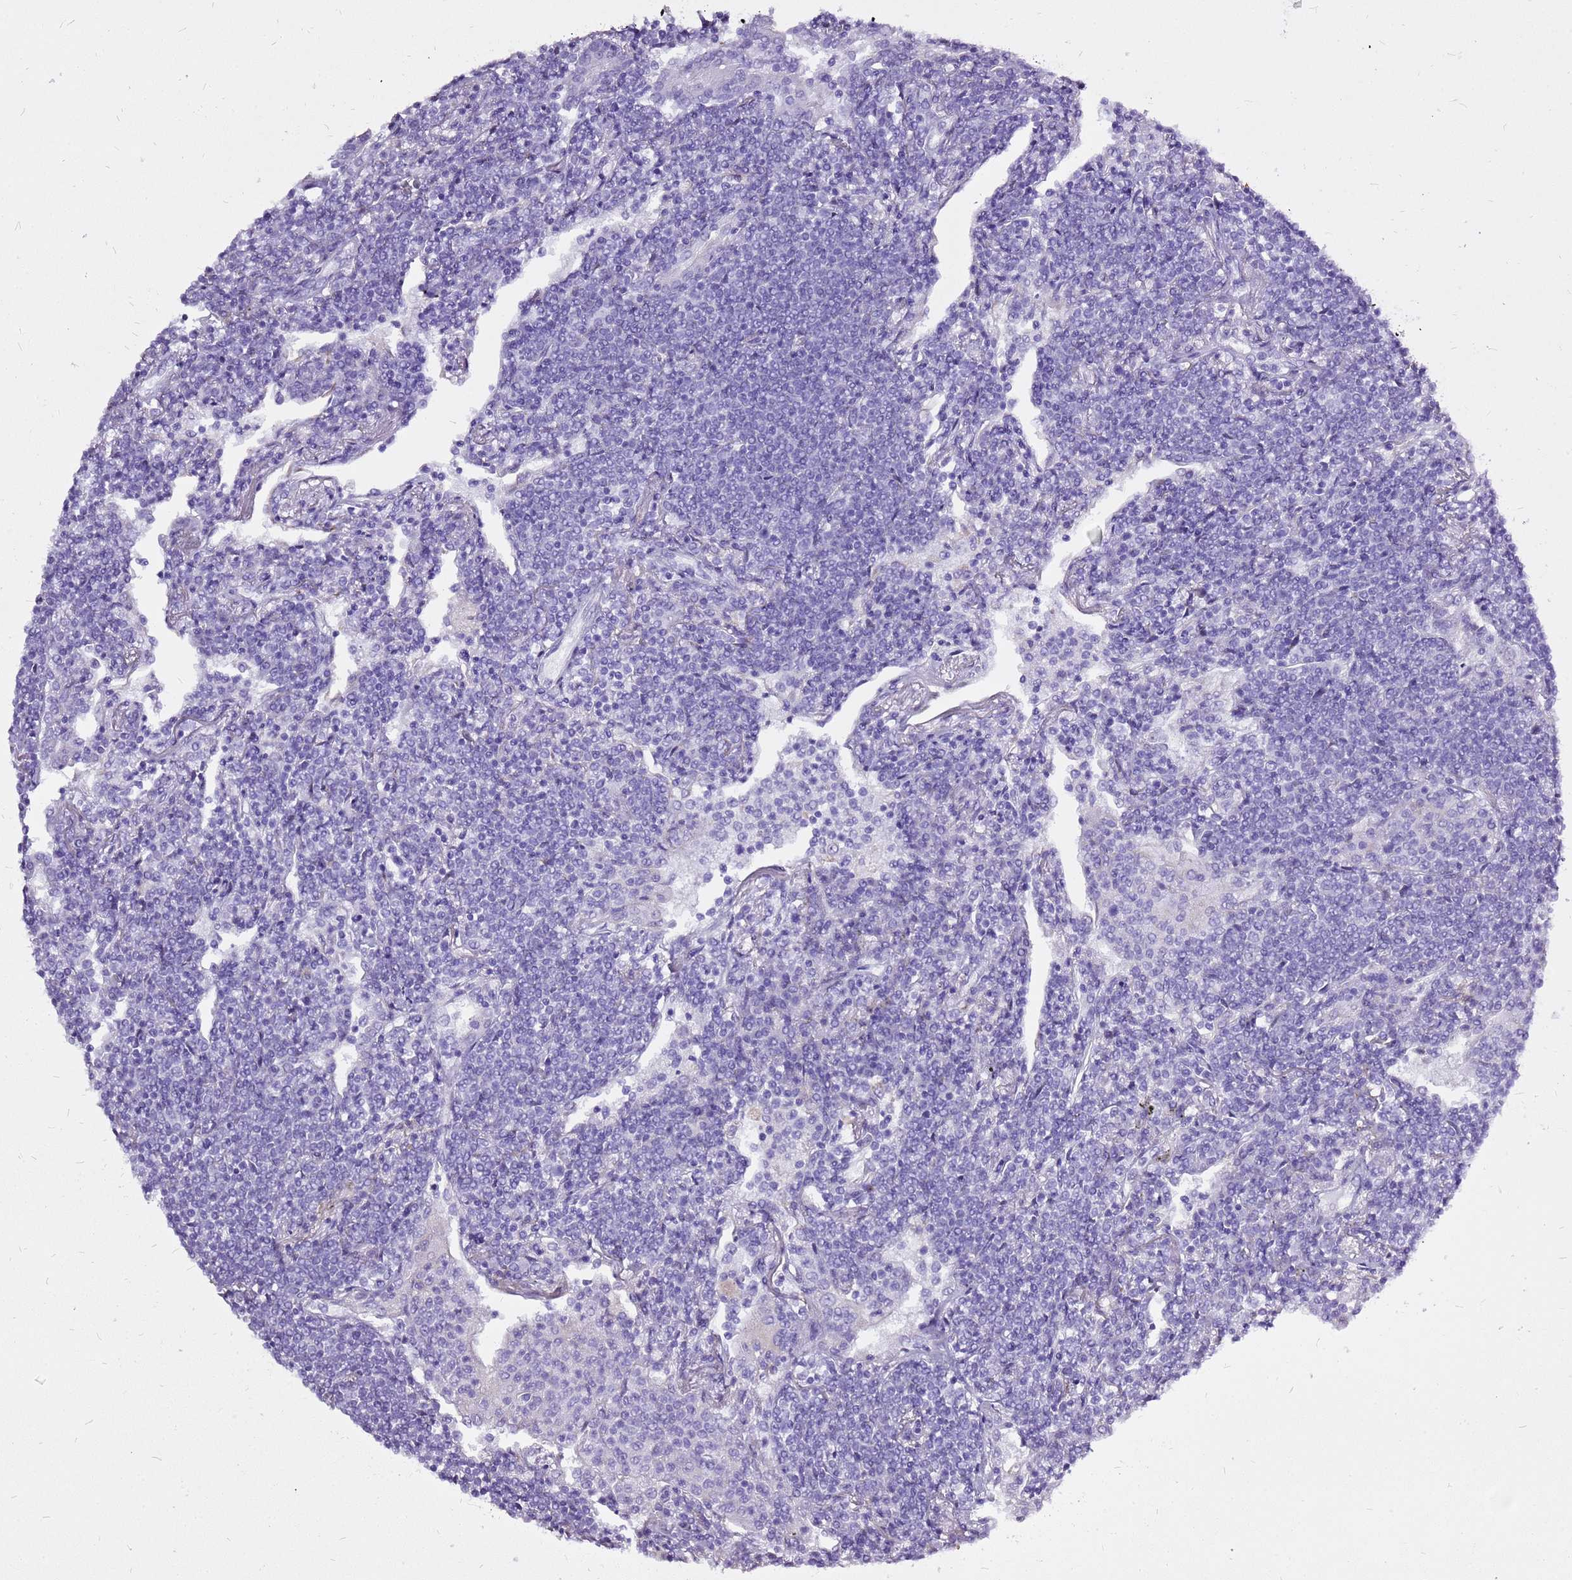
{"staining": {"intensity": "negative", "quantity": "none", "location": "none"}, "tissue": "lymphoma", "cell_type": "Tumor cells", "image_type": "cancer", "snomed": [{"axis": "morphology", "description": "Malignant lymphoma, non-Hodgkin's type, Low grade"}, {"axis": "topography", "description": "Lung"}], "caption": "Tumor cells show no significant protein expression in lymphoma.", "gene": "ACSS3", "patient": {"sex": "female", "age": 71}}